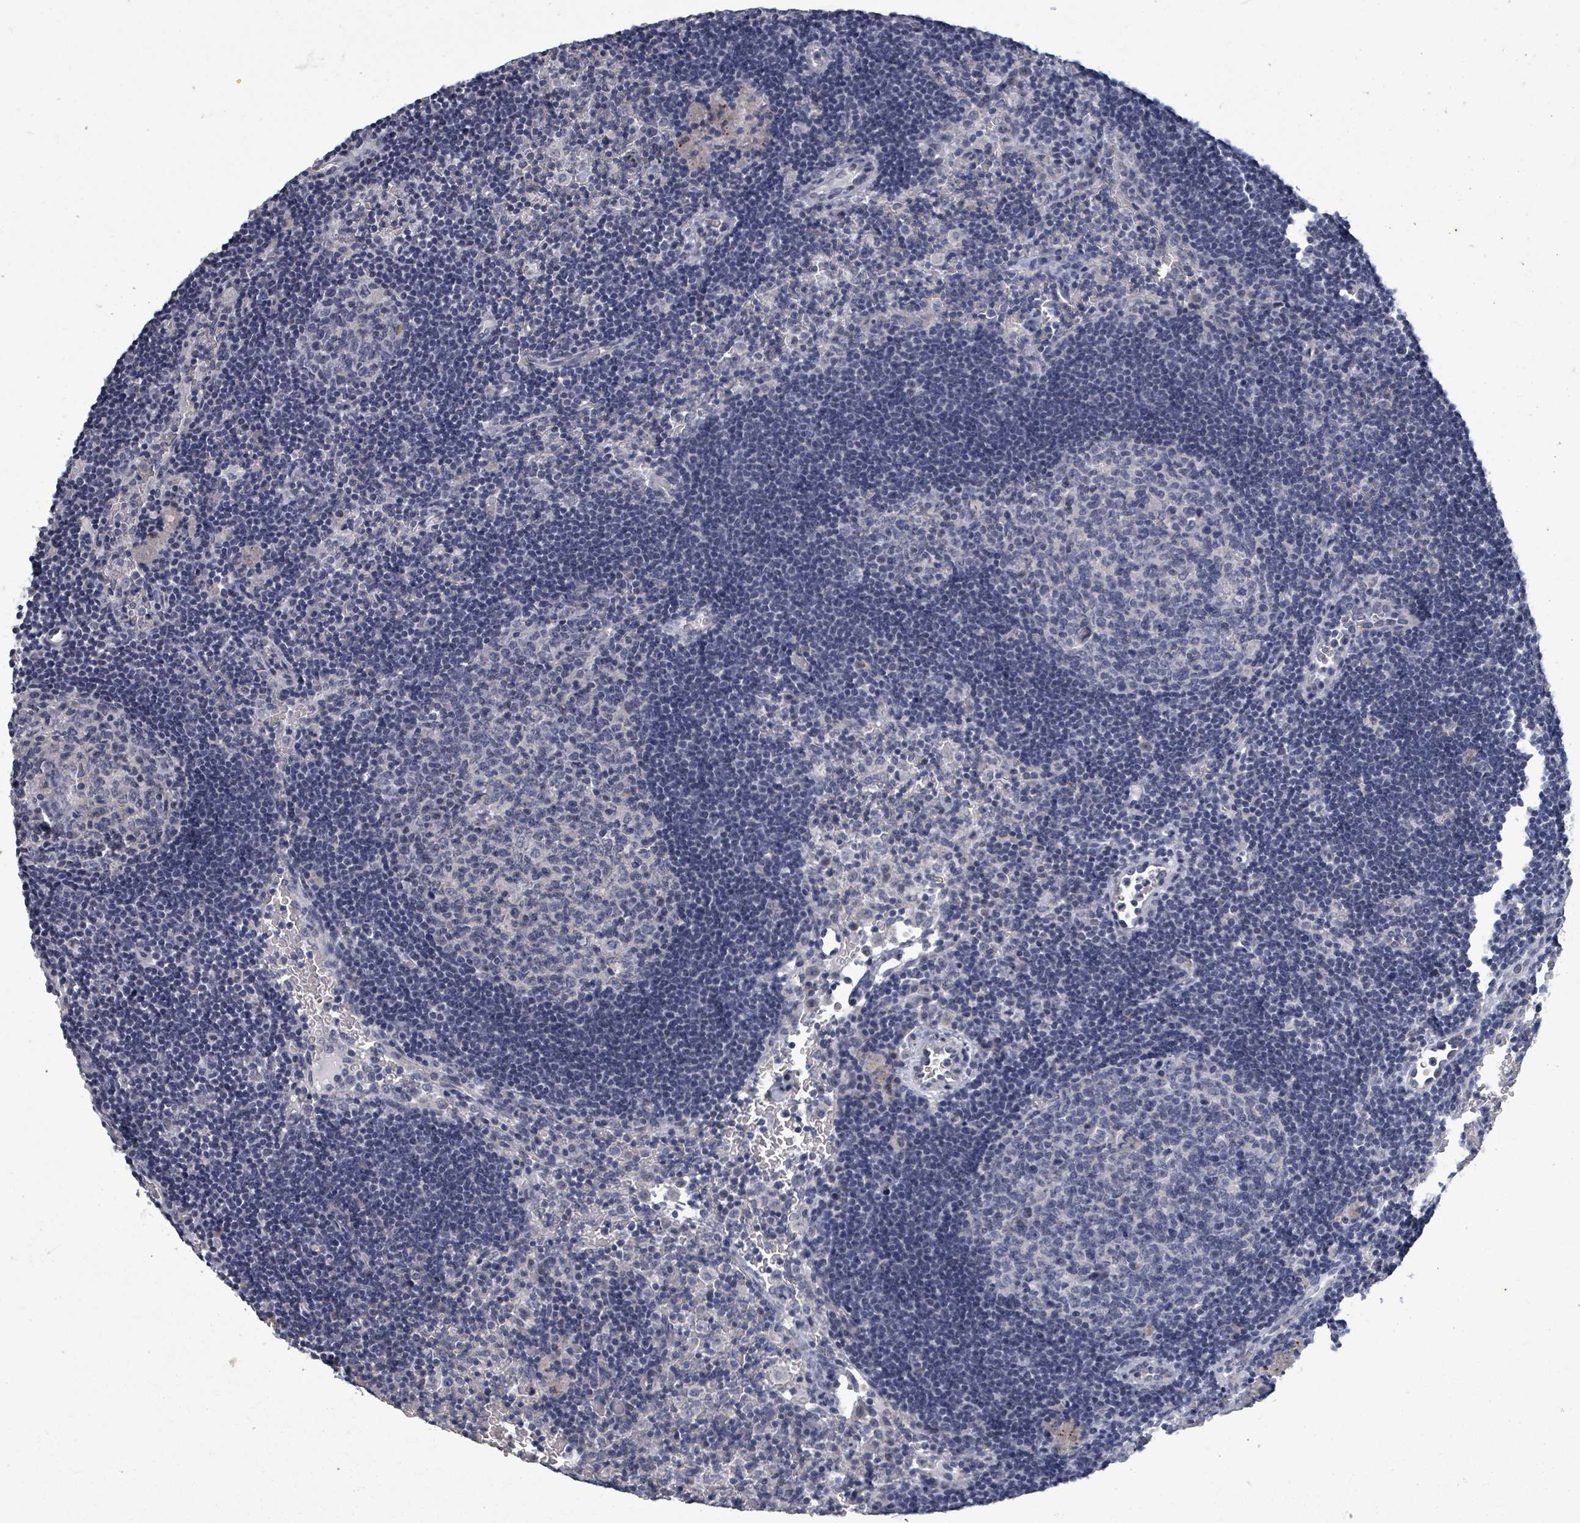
{"staining": {"intensity": "negative", "quantity": "none", "location": "none"}, "tissue": "lymph node", "cell_type": "Germinal center cells", "image_type": "normal", "snomed": [{"axis": "morphology", "description": "Normal tissue, NOS"}, {"axis": "topography", "description": "Lymph node"}], "caption": "Immunohistochemistry photomicrograph of normal lymph node stained for a protein (brown), which reveals no expression in germinal center cells.", "gene": "PTPN20", "patient": {"sex": "male", "age": 62}}